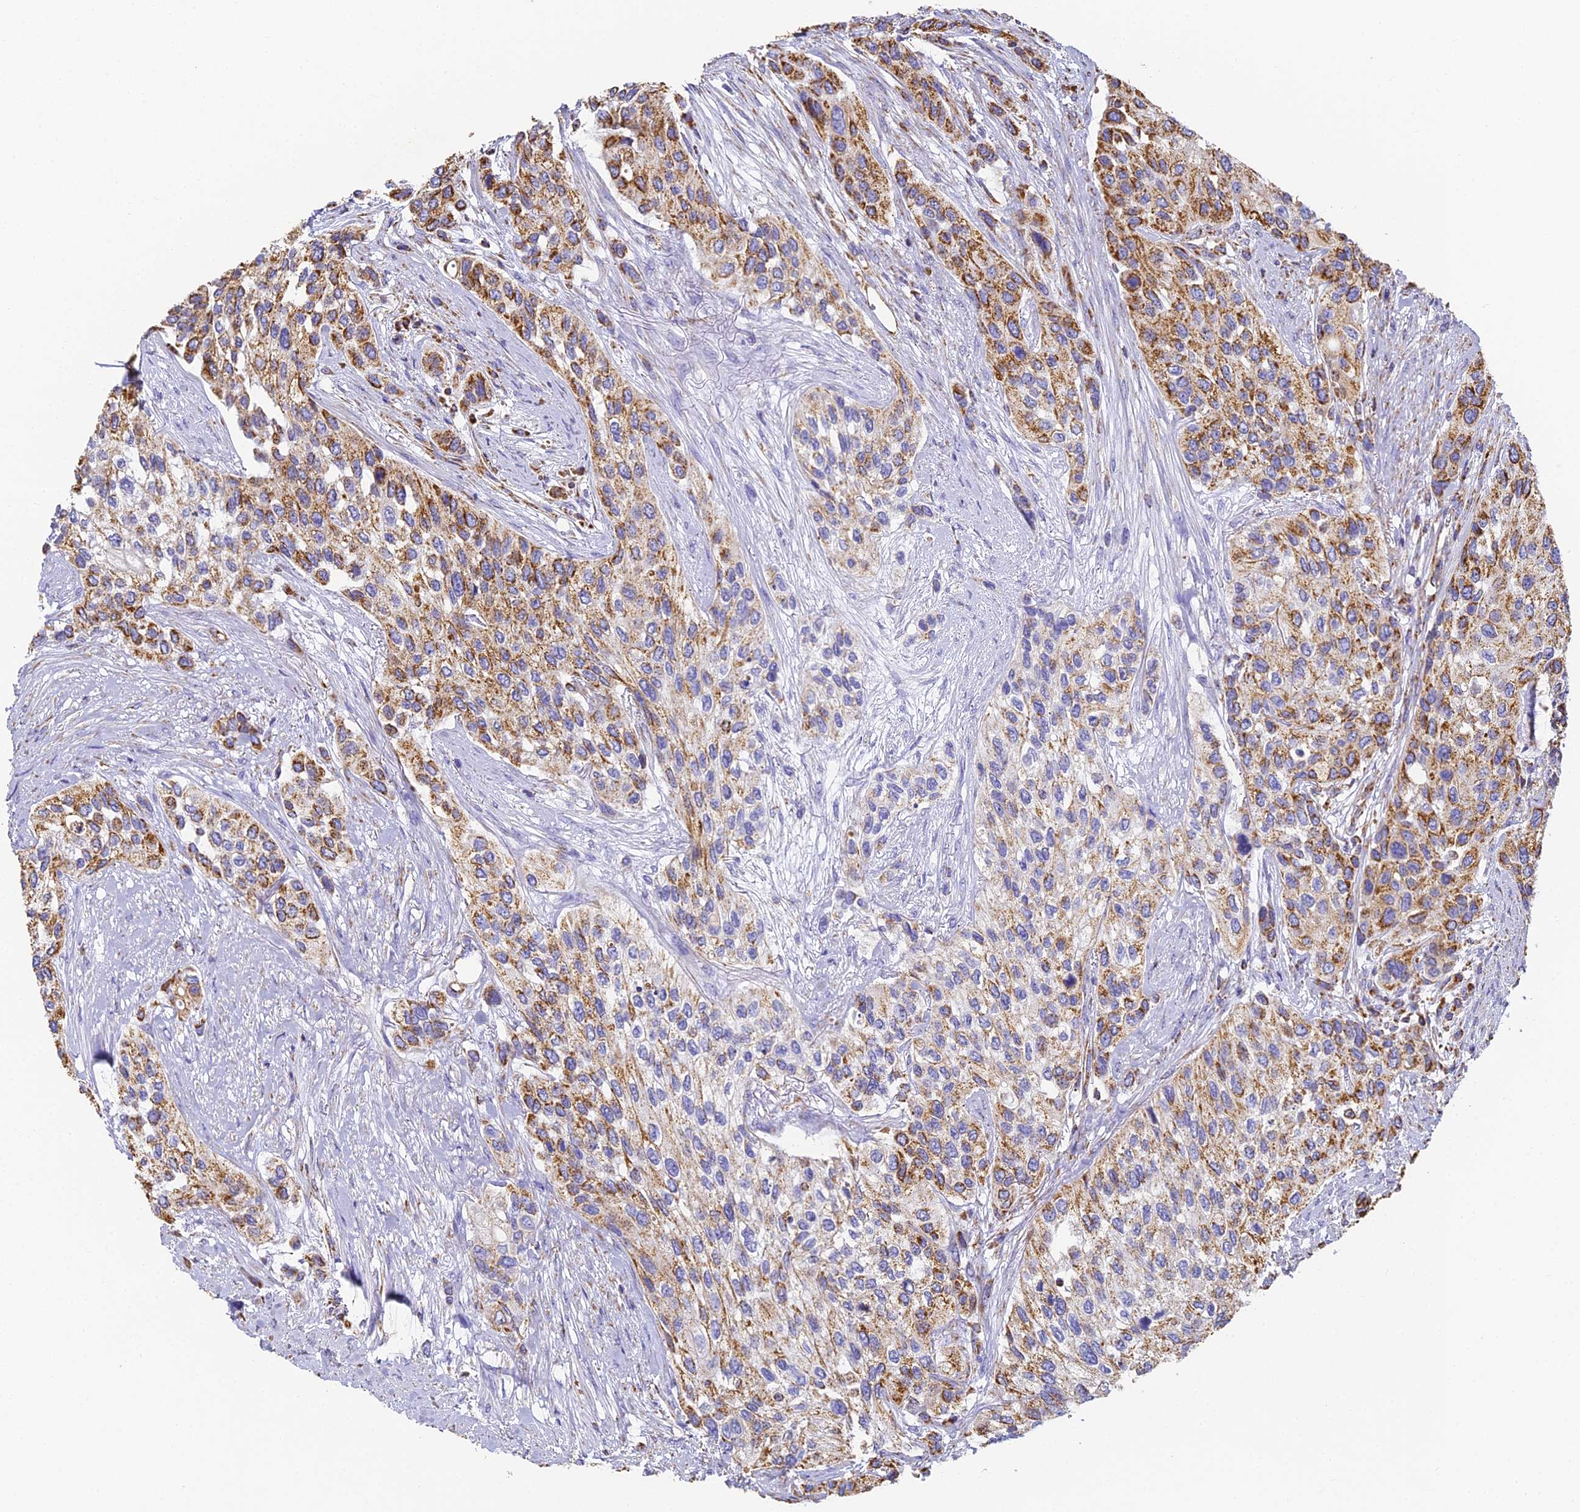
{"staining": {"intensity": "moderate", "quantity": ">75%", "location": "cytoplasmic/membranous"}, "tissue": "urothelial cancer", "cell_type": "Tumor cells", "image_type": "cancer", "snomed": [{"axis": "morphology", "description": "Normal tissue, NOS"}, {"axis": "morphology", "description": "Urothelial carcinoma, High grade"}, {"axis": "topography", "description": "Vascular tissue"}, {"axis": "topography", "description": "Urinary bladder"}], "caption": "This histopathology image reveals IHC staining of human urothelial cancer, with medium moderate cytoplasmic/membranous positivity in approximately >75% of tumor cells.", "gene": "COX6C", "patient": {"sex": "female", "age": 56}}